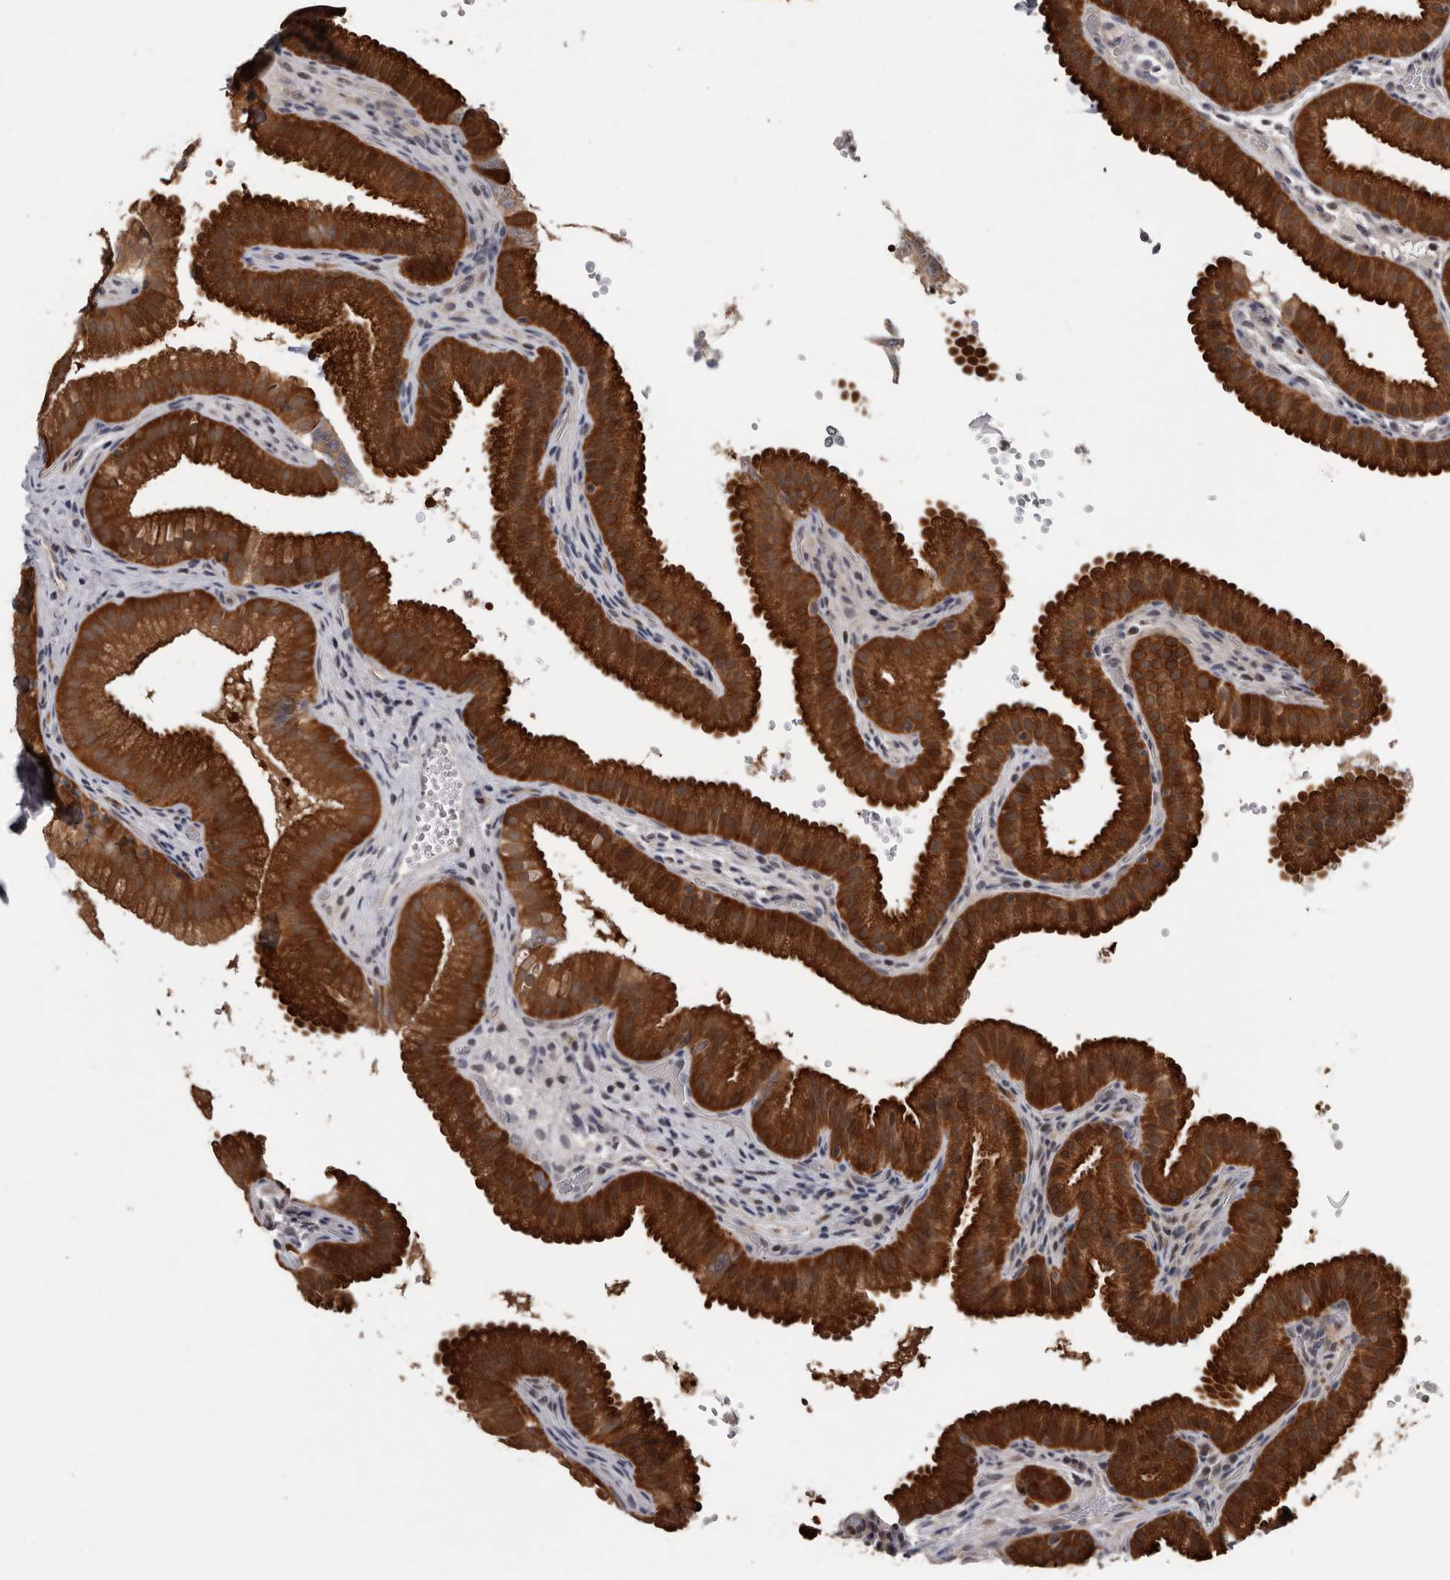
{"staining": {"intensity": "strong", "quantity": ">75%", "location": "cytoplasmic/membranous"}, "tissue": "gallbladder", "cell_type": "Glandular cells", "image_type": "normal", "snomed": [{"axis": "morphology", "description": "Normal tissue, NOS"}, {"axis": "topography", "description": "Gallbladder"}], "caption": "Immunohistochemistry photomicrograph of unremarkable gallbladder: human gallbladder stained using IHC demonstrates high levels of strong protein expression localized specifically in the cytoplasmic/membranous of glandular cells, appearing as a cytoplasmic/membranous brown color.", "gene": "FGFR4", "patient": {"sex": "female", "age": 30}}